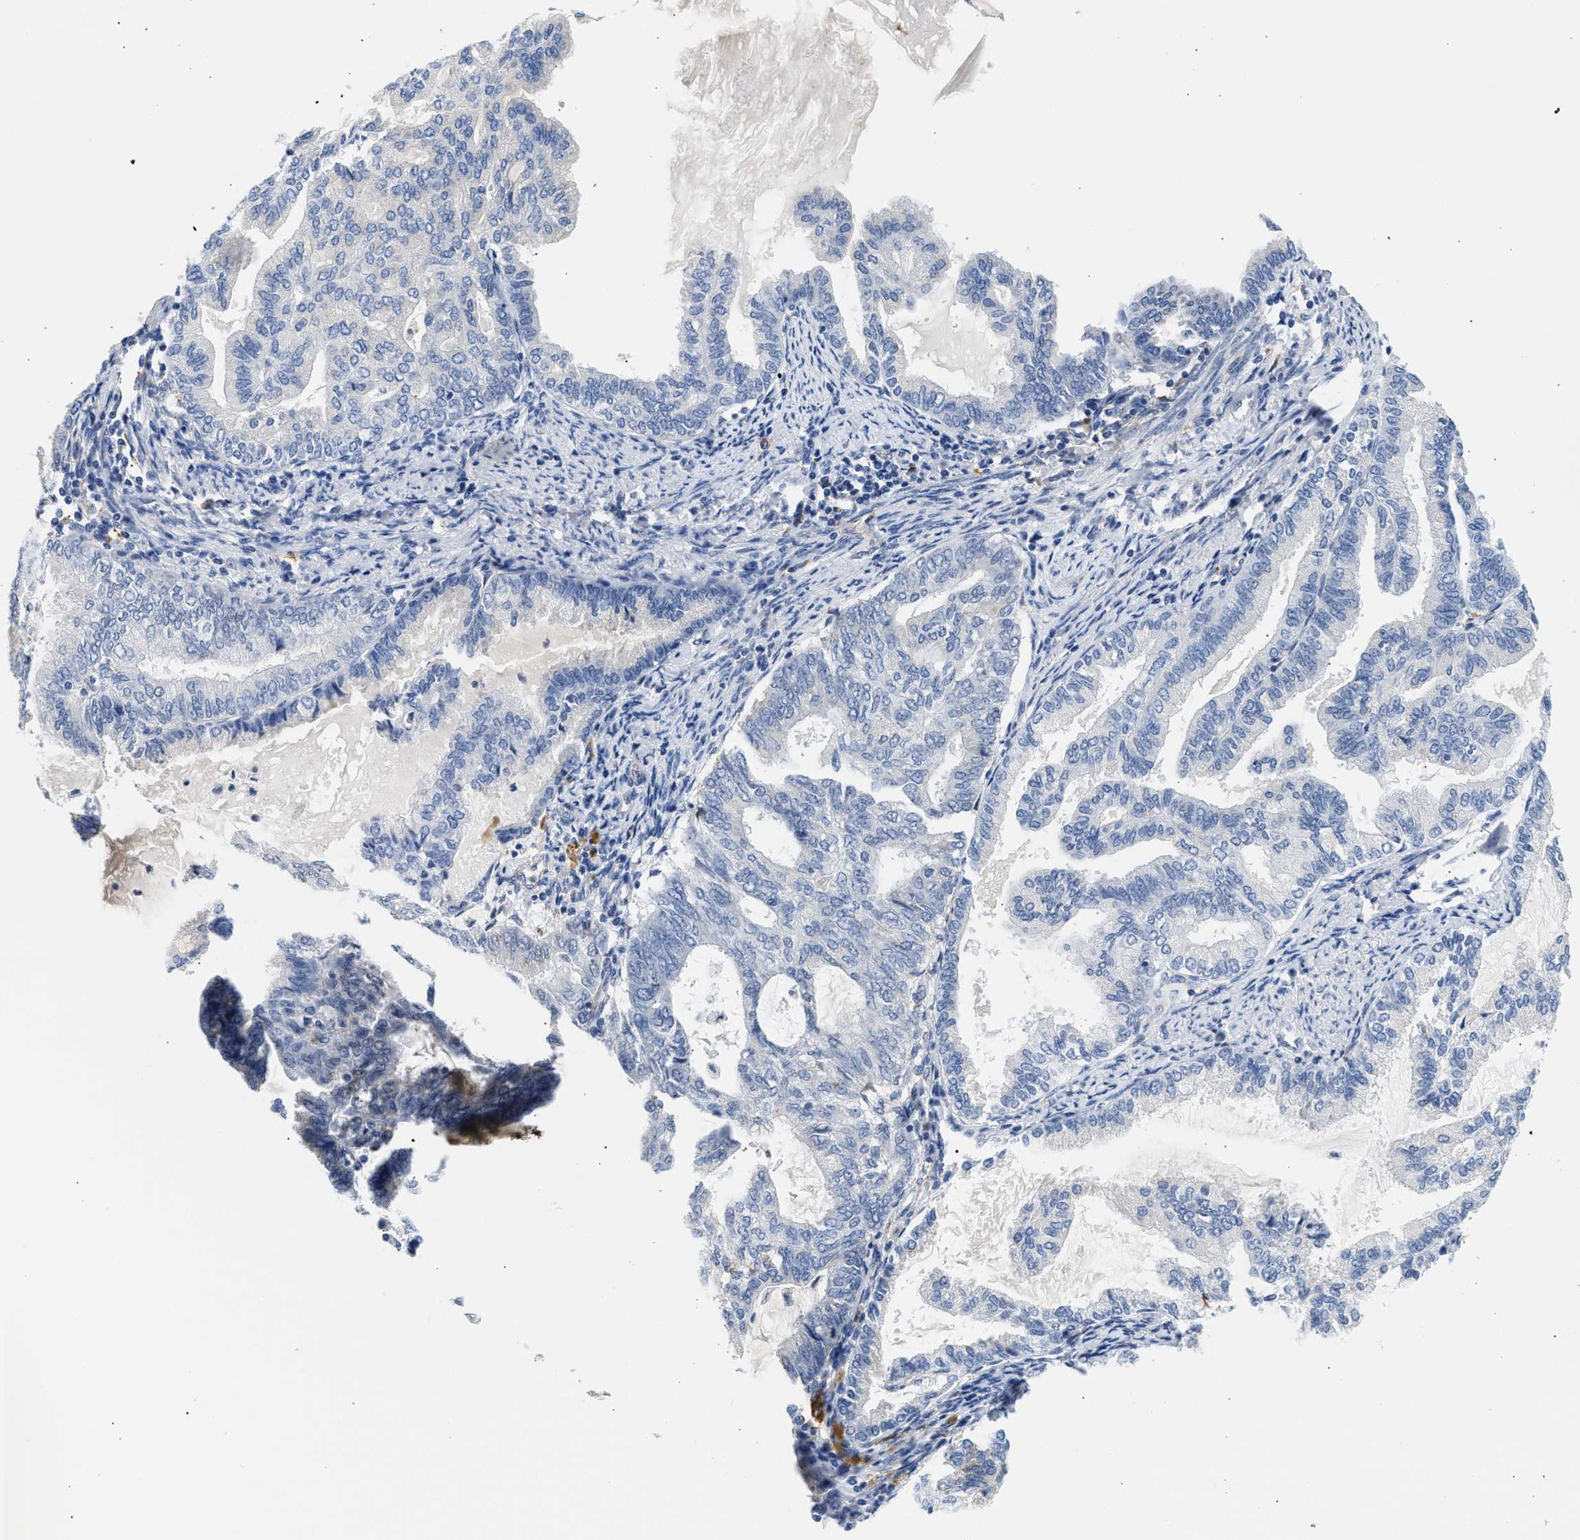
{"staining": {"intensity": "negative", "quantity": "none", "location": "none"}, "tissue": "endometrial cancer", "cell_type": "Tumor cells", "image_type": "cancer", "snomed": [{"axis": "morphology", "description": "Adenocarcinoma, NOS"}, {"axis": "topography", "description": "Endometrium"}], "caption": "Micrograph shows no significant protein positivity in tumor cells of endometrial adenocarcinoma. Brightfield microscopy of immunohistochemistry stained with DAB (3,3'-diaminobenzidine) (brown) and hematoxylin (blue), captured at high magnification.", "gene": "PPM1L", "patient": {"sex": "female", "age": 86}}